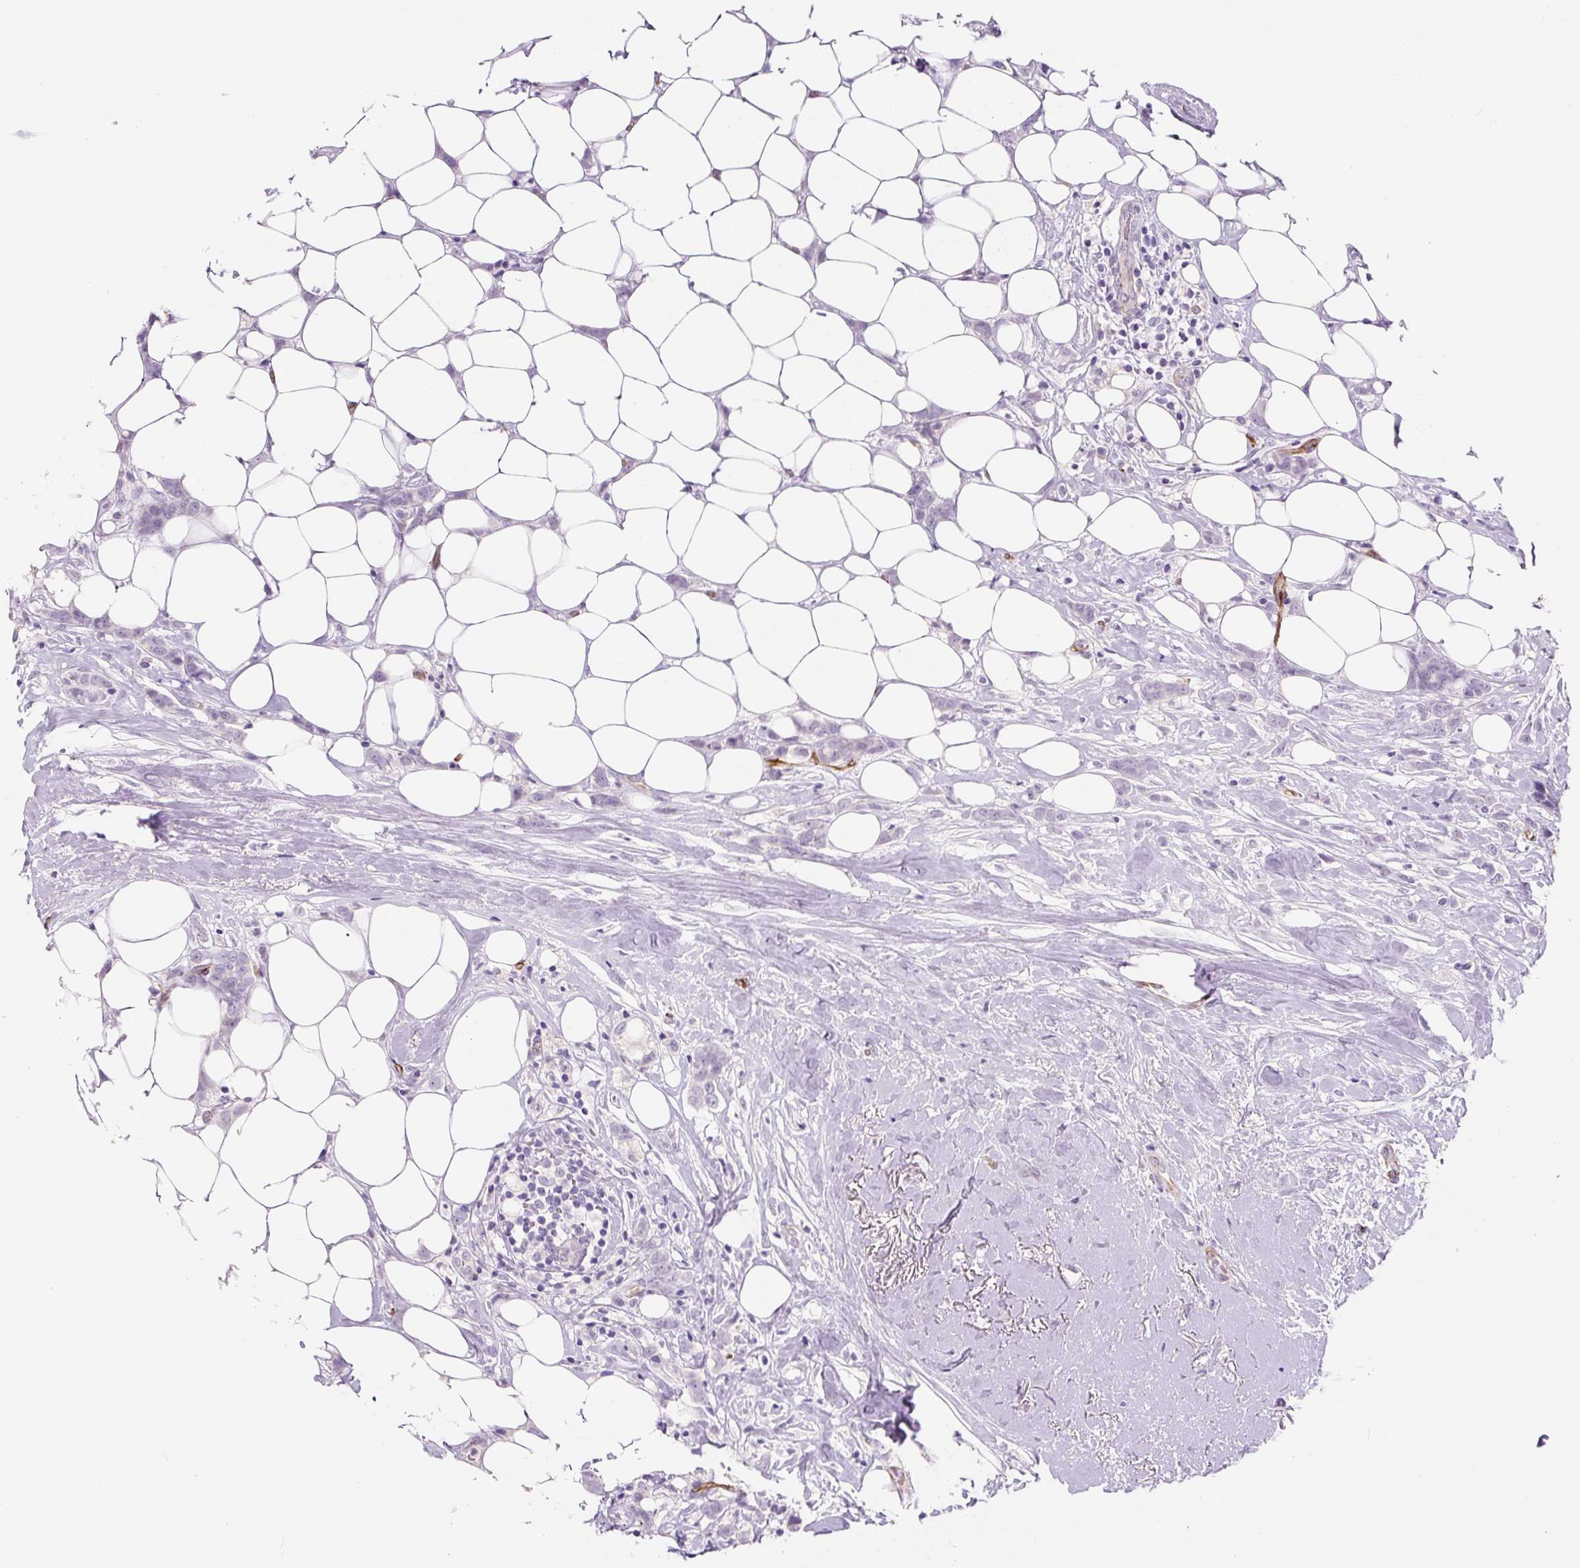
{"staining": {"intensity": "negative", "quantity": "none", "location": "none"}, "tissue": "breast cancer", "cell_type": "Tumor cells", "image_type": "cancer", "snomed": [{"axis": "morphology", "description": "Duct carcinoma"}, {"axis": "topography", "description": "Breast"}], "caption": "Breast cancer was stained to show a protein in brown. There is no significant expression in tumor cells.", "gene": "NES", "patient": {"sex": "female", "age": 80}}